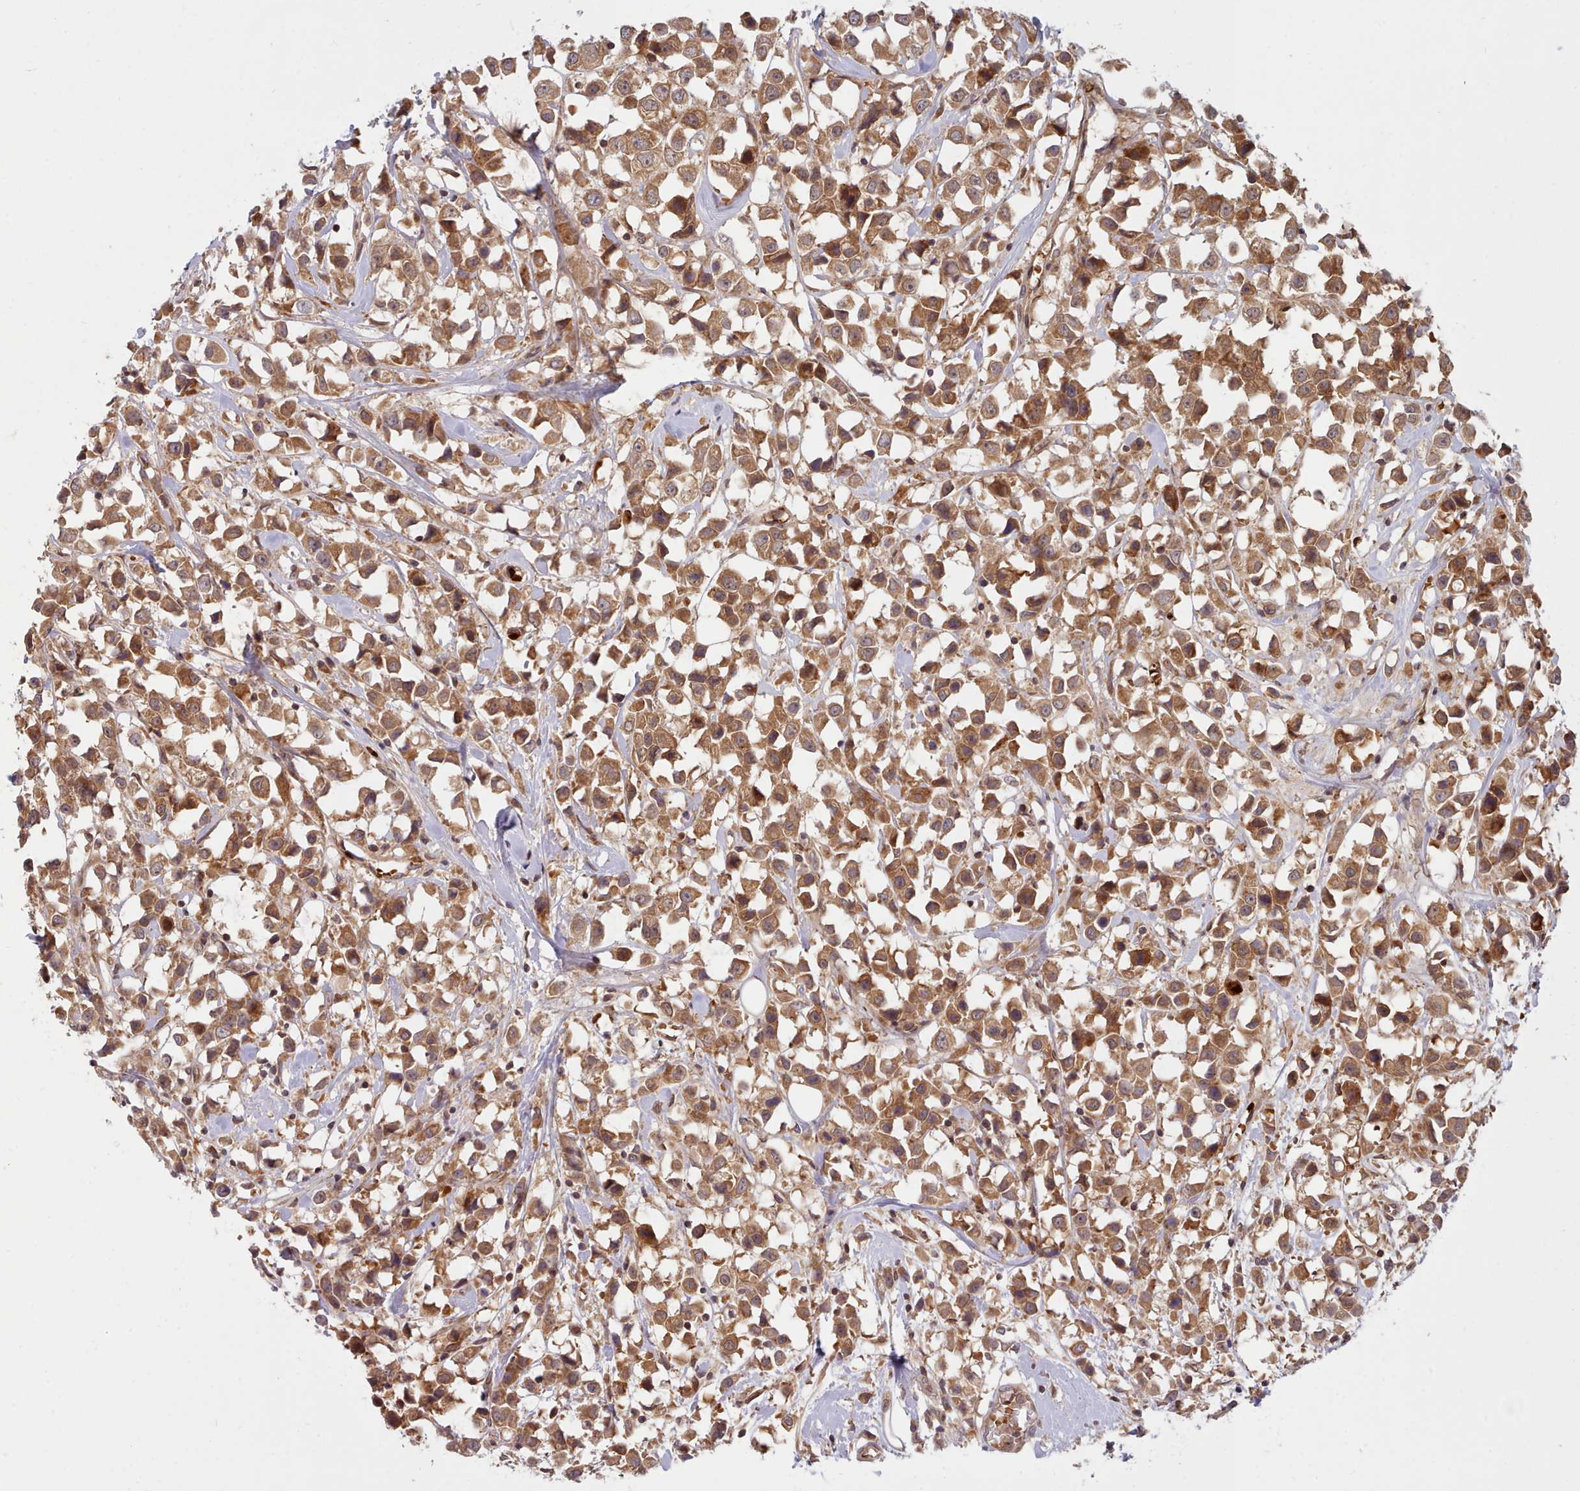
{"staining": {"intensity": "moderate", "quantity": ">75%", "location": "cytoplasmic/membranous"}, "tissue": "breast cancer", "cell_type": "Tumor cells", "image_type": "cancer", "snomed": [{"axis": "morphology", "description": "Duct carcinoma"}, {"axis": "topography", "description": "Breast"}], "caption": "Moderate cytoplasmic/membranous protein staining is seen in about >75% of tumor cells in invasive ductal carcinoma (breast).", "gene": "UBE2G1", "patient": {"sex": "female", "age": 61}}